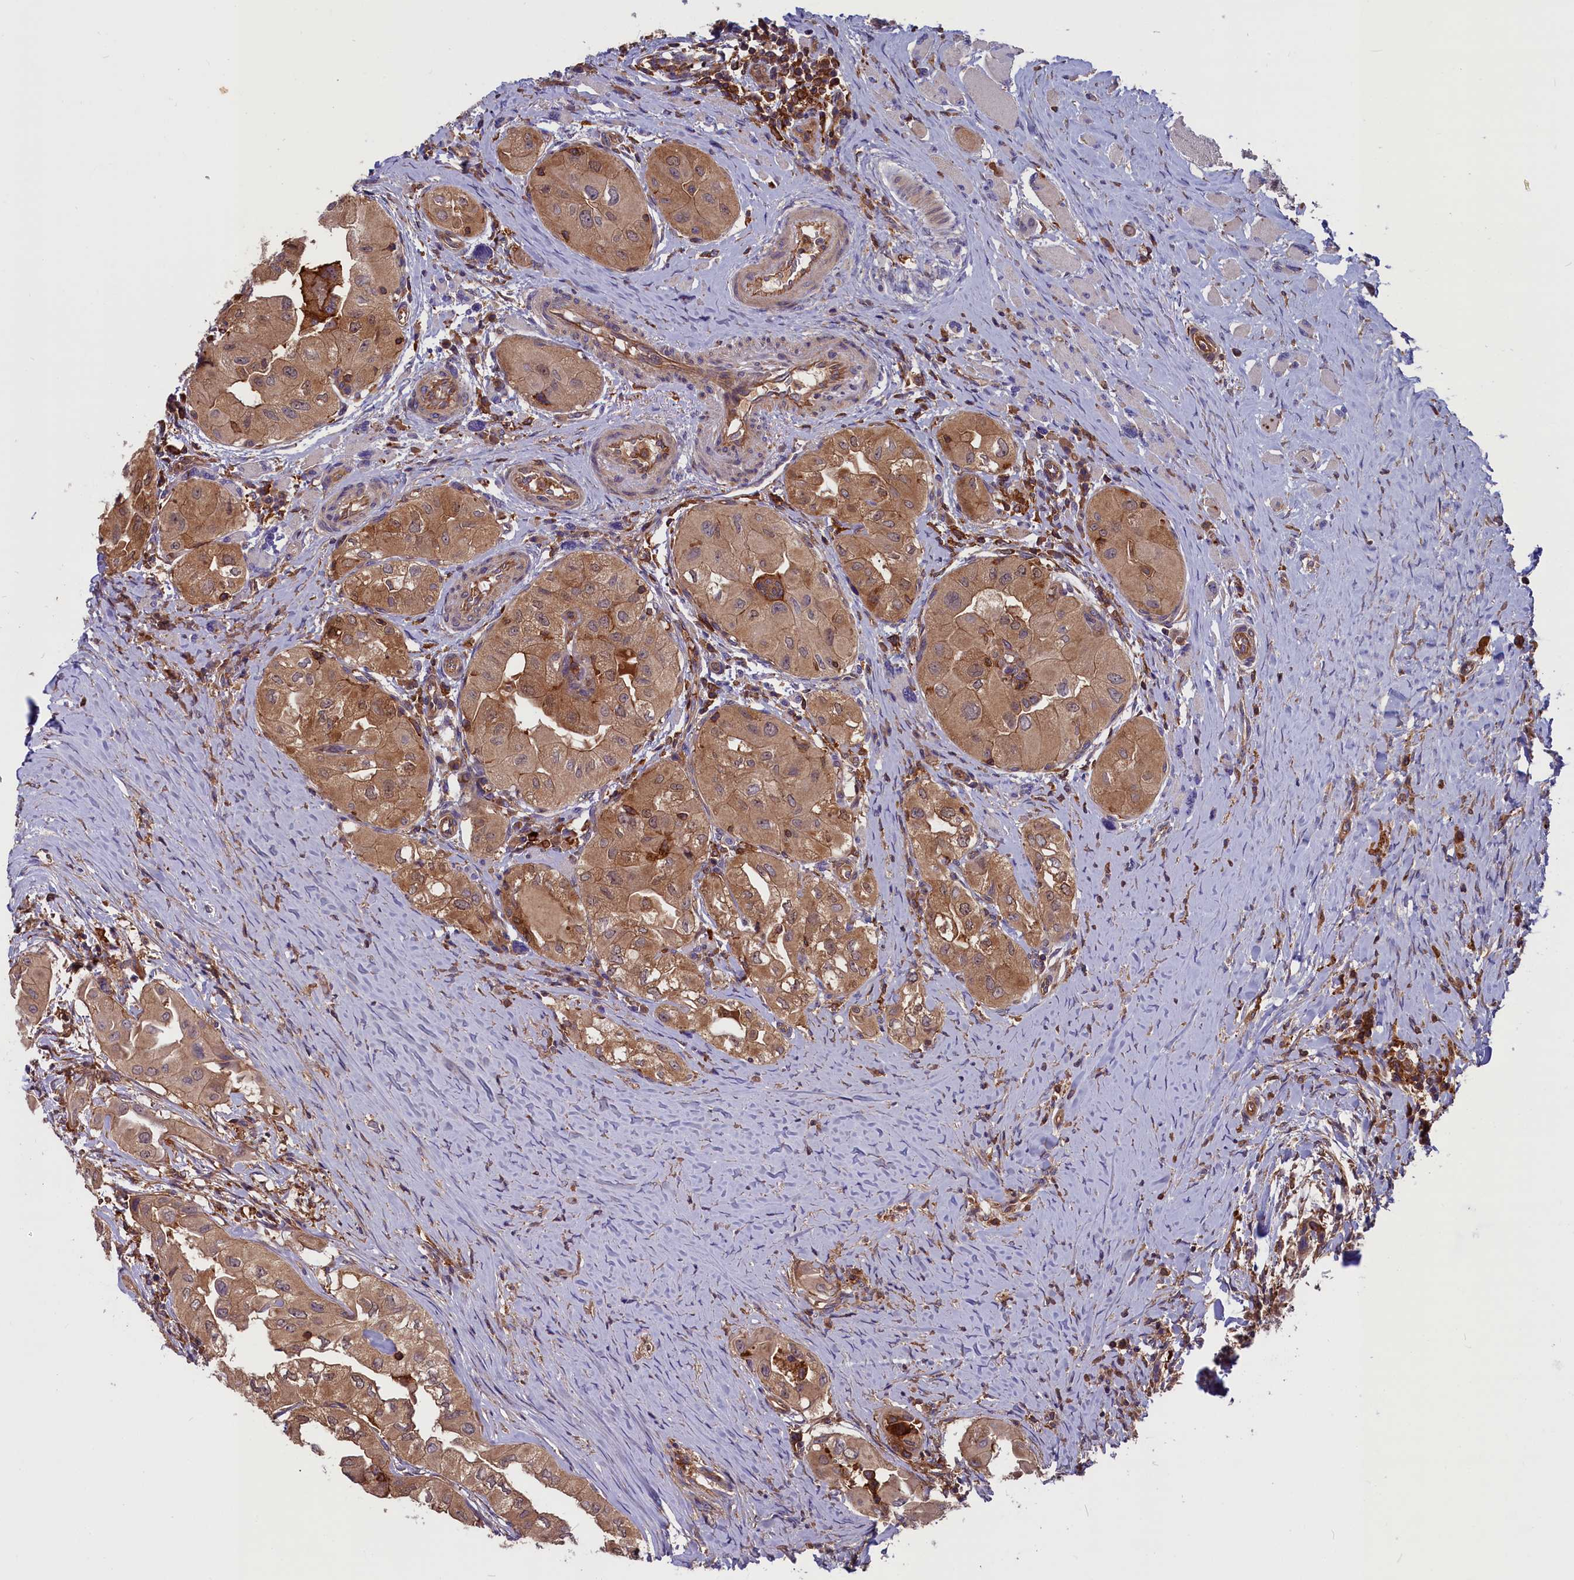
{"staining": {"intensity": "moderate", "quantity": ">75%", "location": "cytoplasmic/membranous,nuclear"}, "tissue": "thyroid cancer", "cell_type": "Tumor cells", "image_type": "cancer", "snomed": [{"axis": "morphology", "description": "Papillary adenocarcinoma, NOS"}, {"axis": "topography", "description": "Thyroid gland"}], "caption": "Thyroid papillary adenocarcinoma was stained to show a protein in brown. There is medium levels of moderate cytoplasmic/membranous and nuclear staining in approximately >75% of tumor cells. (DAB (3,3'-diaminobenzidine) IHC, brown staining for protein, blue staining for nuclei).", "gene": "MYO9B", "patient": {"sex": "female", "age": 59}}